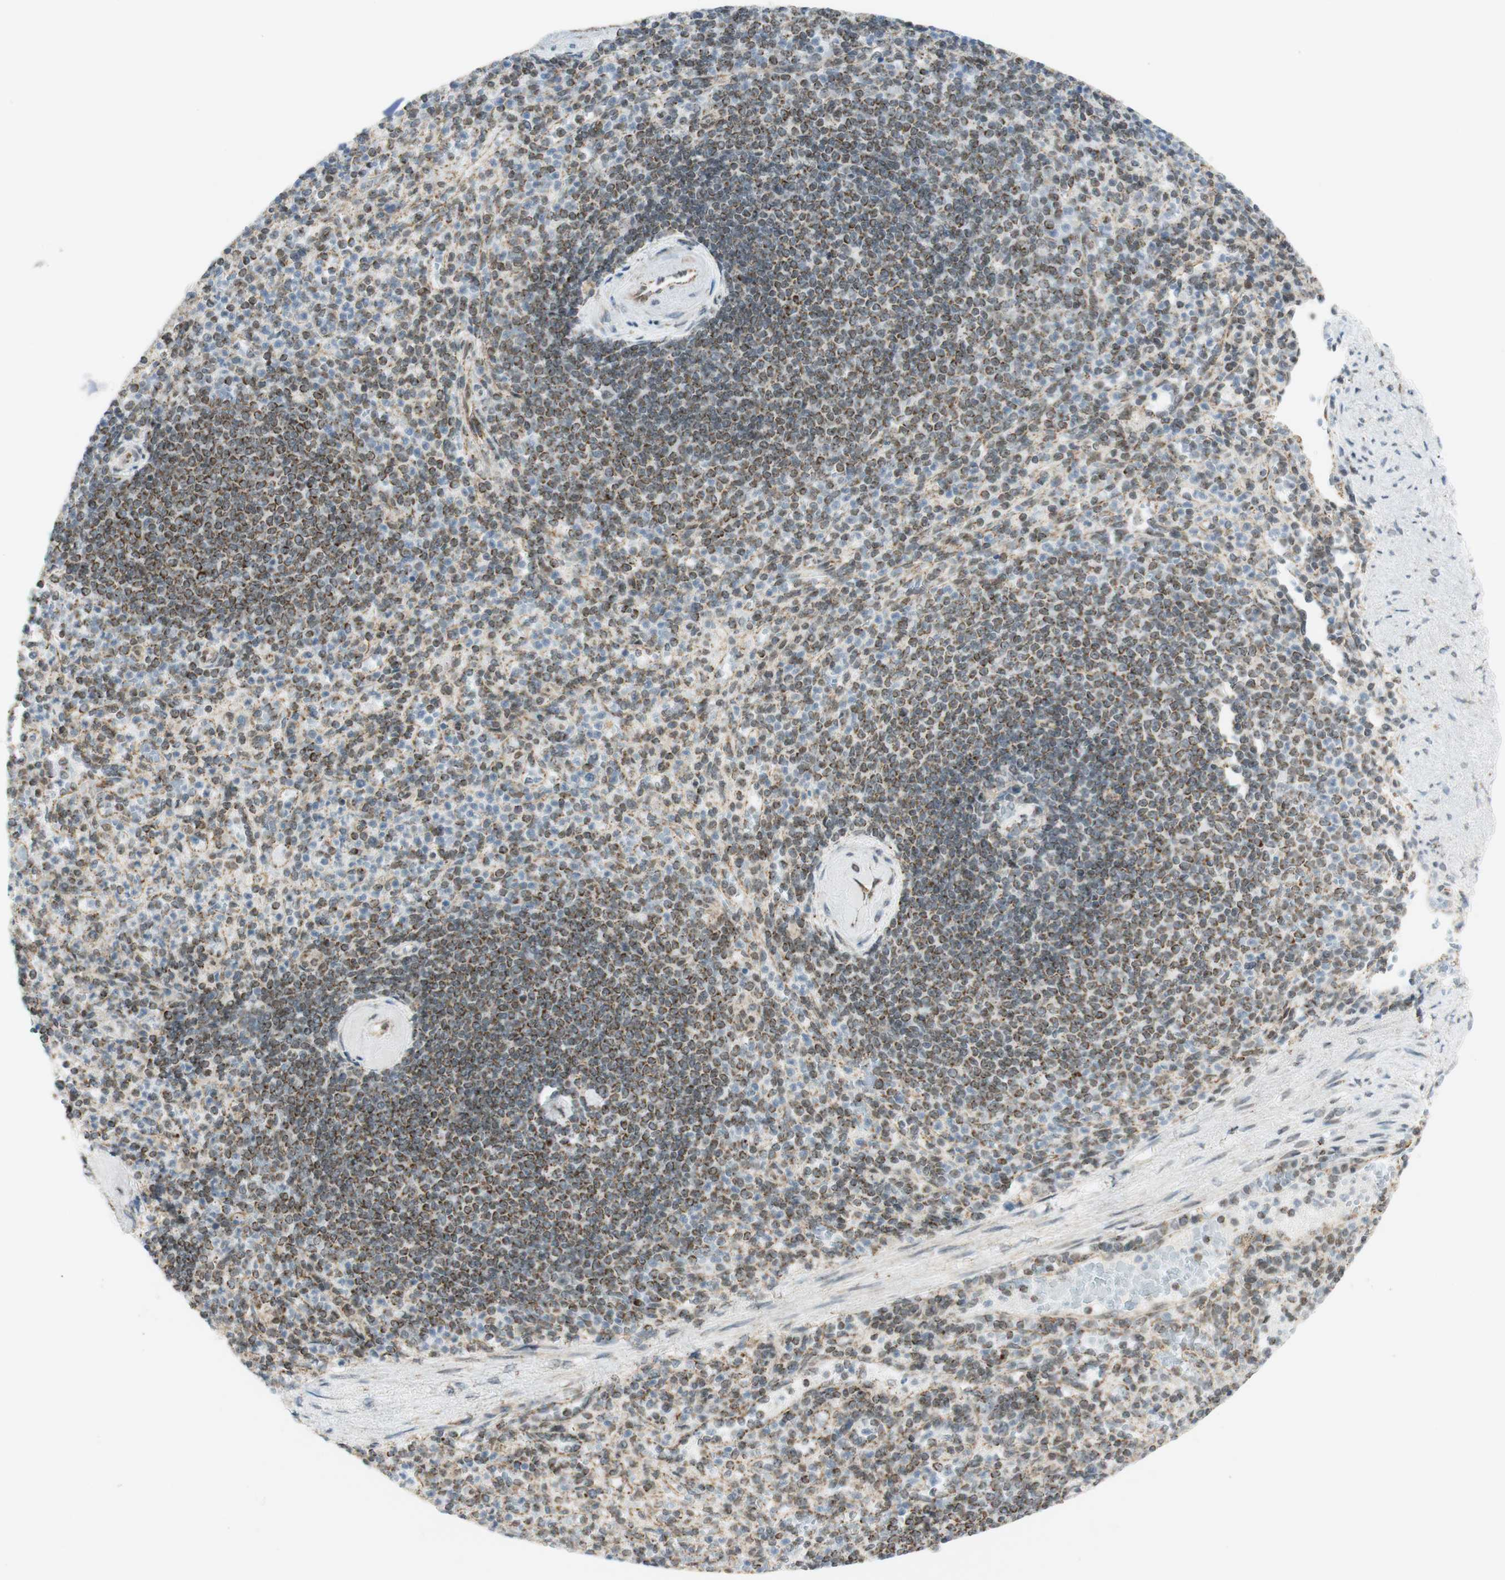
{"staining": {"intensity": "weak", "quantity": "25%-75%", "location": "cytoplasmic/membranous"}, "tissue": "spleen", "cell_type": "Cells in red pulp", "image_type": "normal", "snomed": [{"axis": "morphology", "description": "Normal tissue, NOS"}, {"axis": "topography", "description": "Spleen"}], "caption": "IHC staining of unremarkable spleen, which reveals low levels of weak cytoplasmic/membranous expression in approximately 25%-75% of cells in red pulp indicating weak cytoplasmic/membranous protein staining. The staining was performed using DAB (3,3'-diaminobenzidine) (brown) for protein detection and nuclei were counterstained in hematoxylin (blue).", "gene": "ZNF782", "patient": {"sex": "female", "age": 74}}